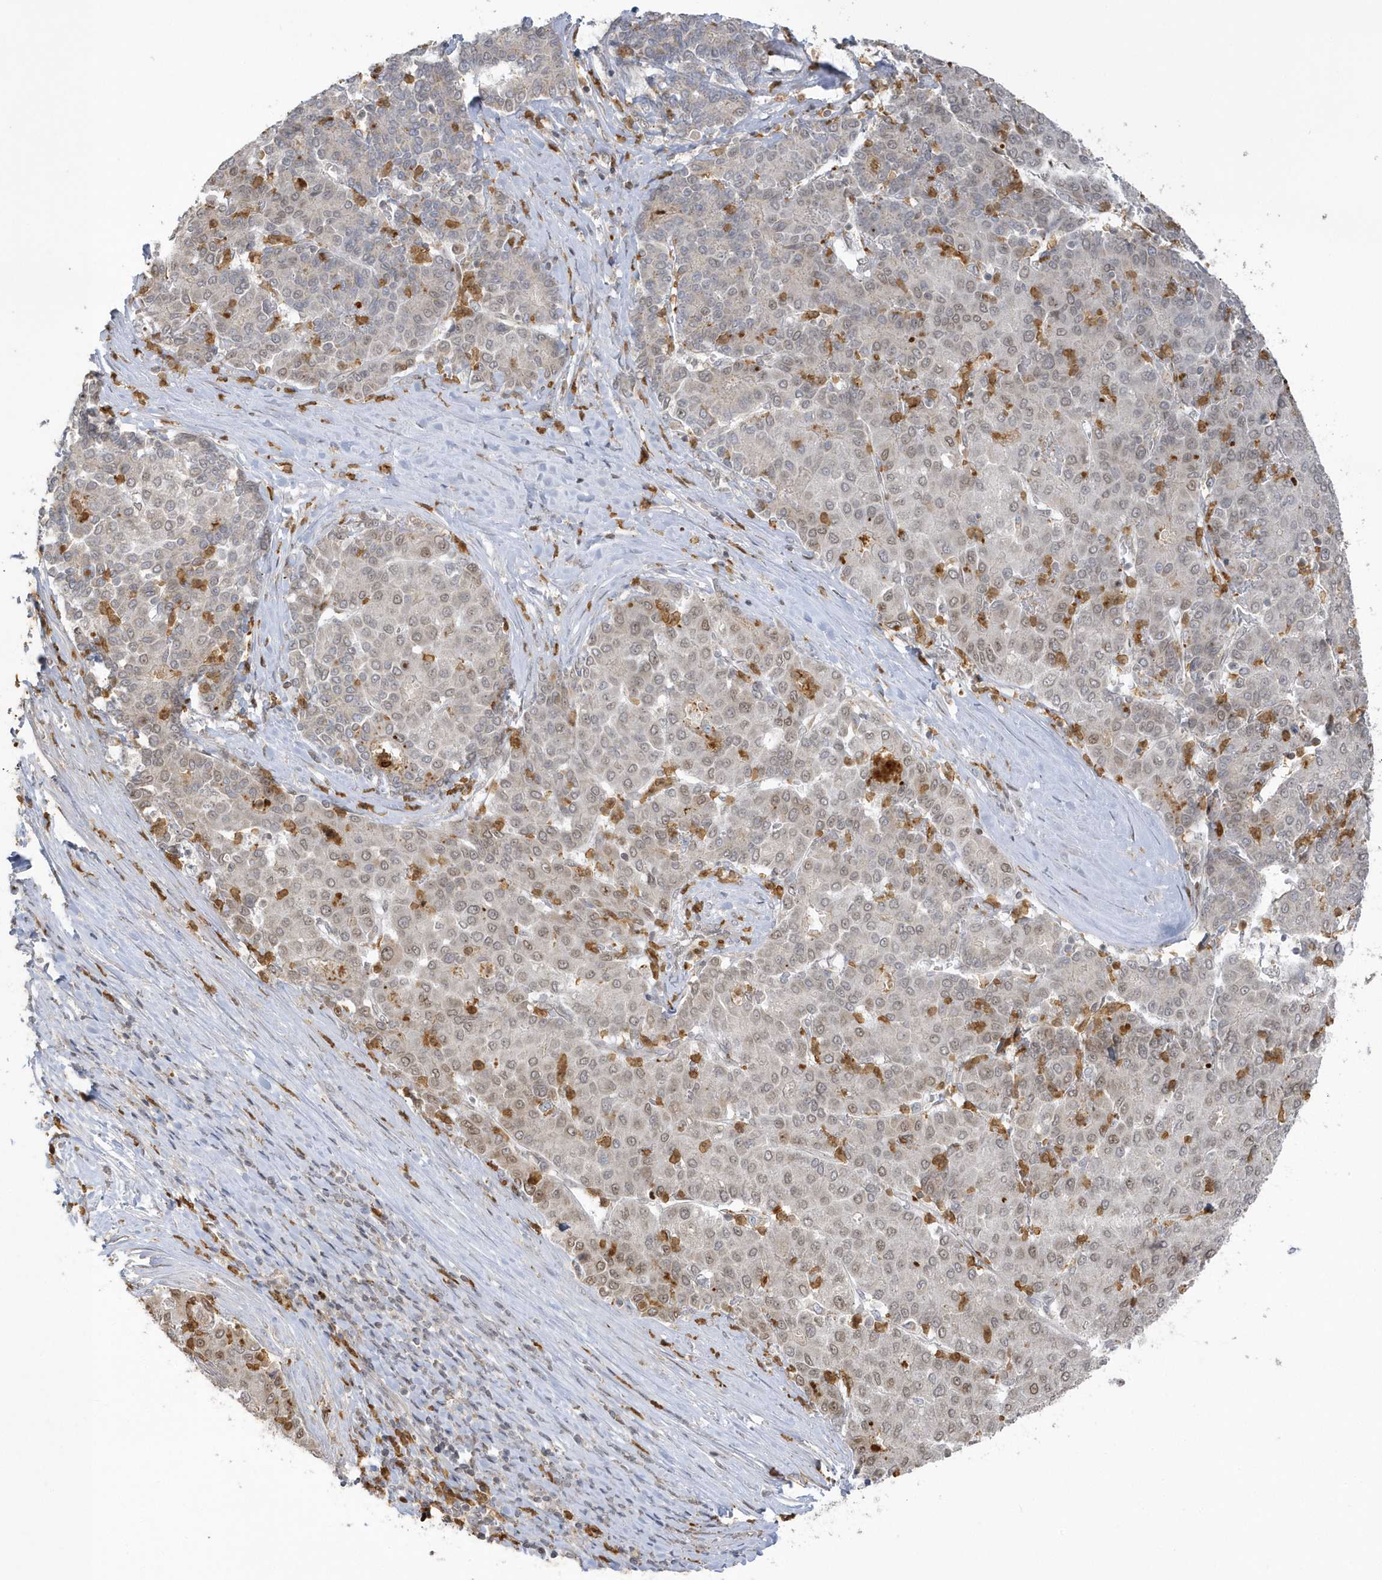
{"staining": {"intensity": "moderate", "quantity": "<25%", "location": "nuclear"}, "tissue": "liver cancer", "cell_type": "Tumor cells", "image_type": "cancer", "snomed": [{"axis": "morphology", "description": "Carcinoma, Hepatocellular, NOS"}, {"axis": "topography", "description": "Liver"}], "caption": "Immunohistochemistry (DAB (3,3'-diaminobenzidine)) staining of human liver hepatocellular carcinoma reveals moderate nuclear protein positivity in approximately <25% of tumor cells.", "gene": "NAF1", "patient": {"sex": "male", "age": 65}}